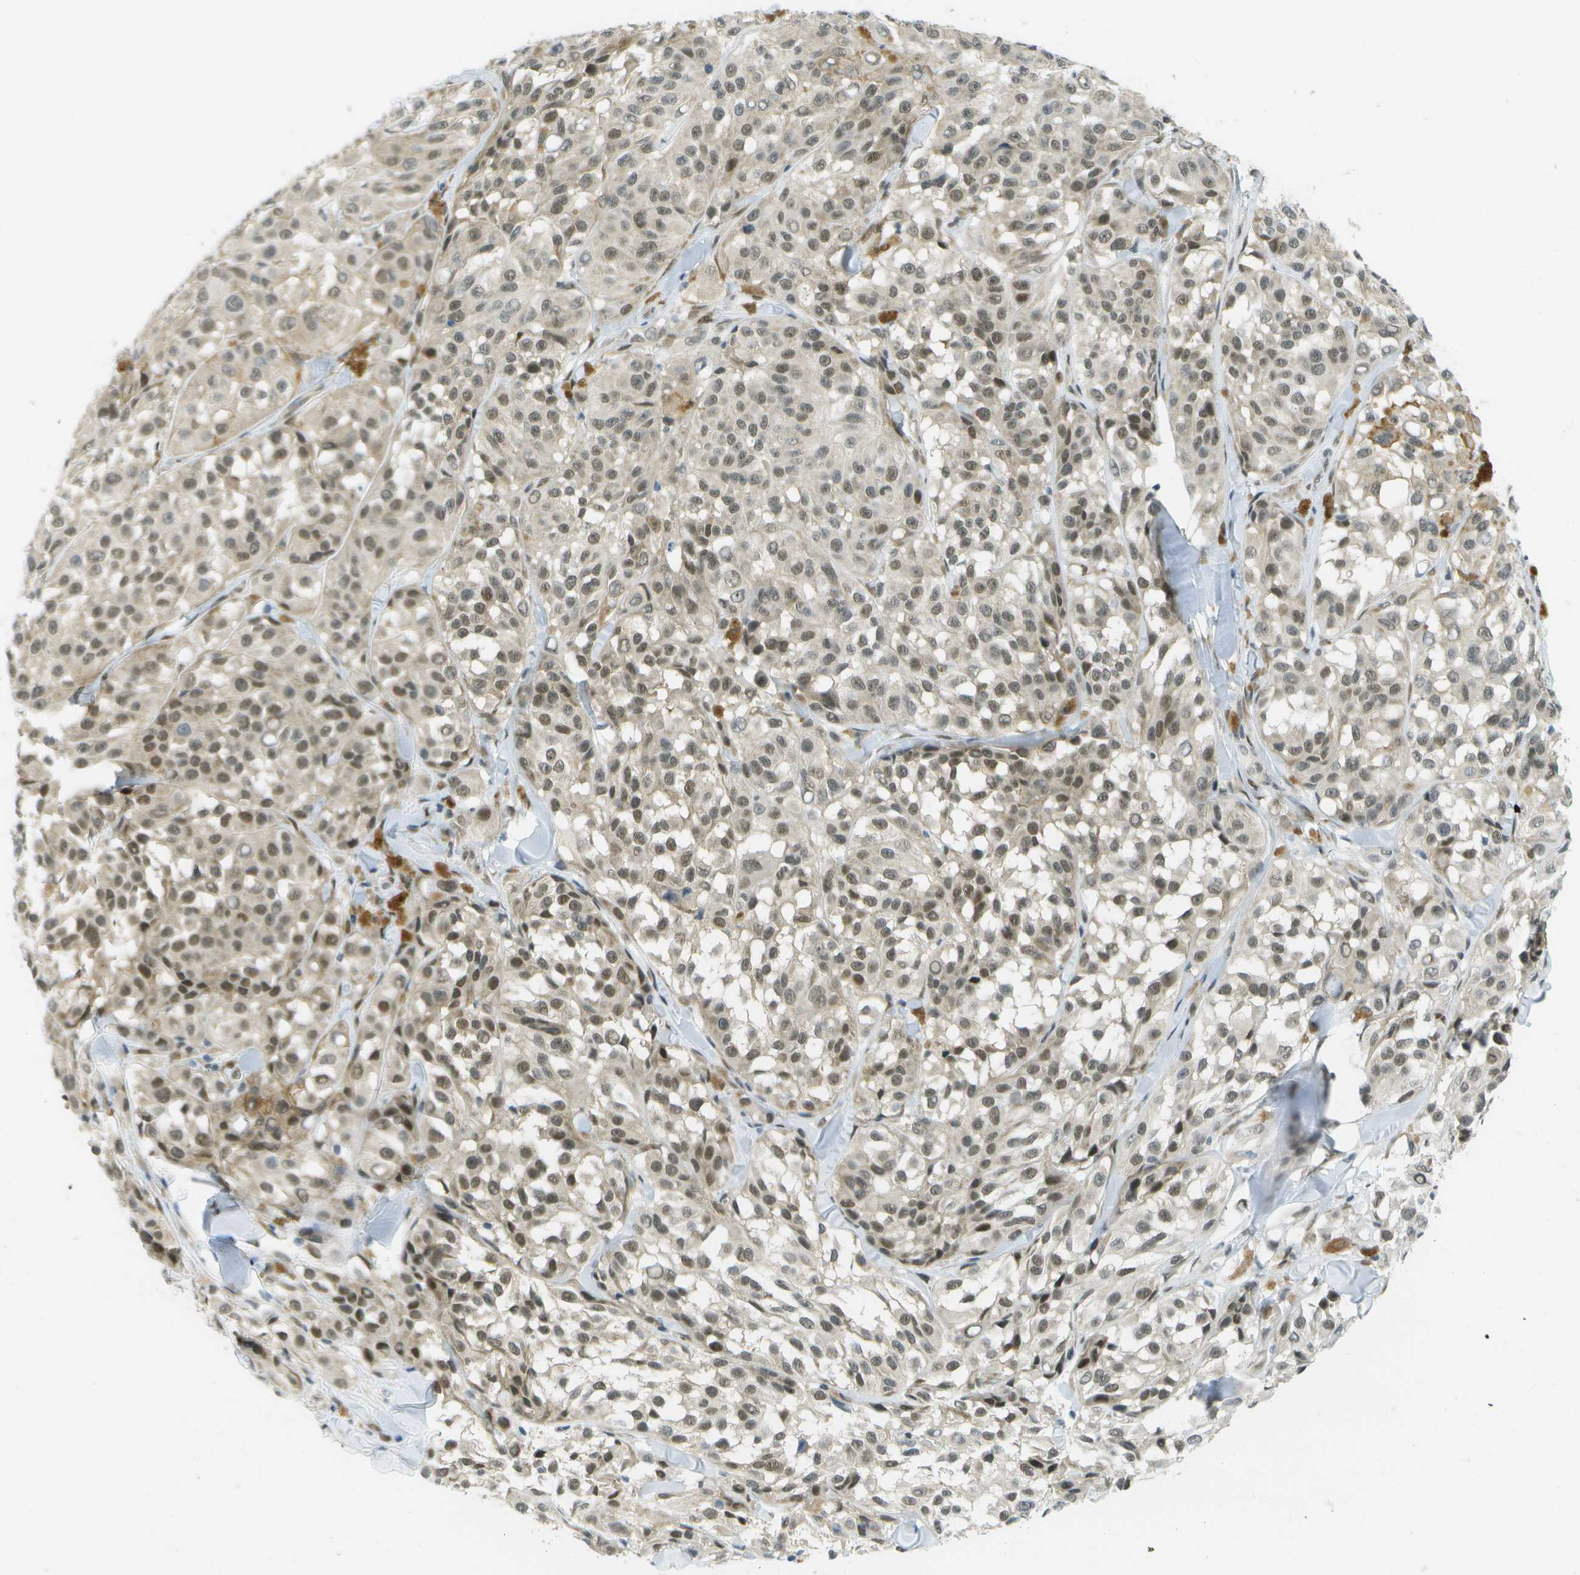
{"staining": {"intensity": "moderate", "quantity": ">75%", "location": "nuclear"}, "tissue": "melanoma", "cell_type": "Tumor cells", "image_type": "cancer", "snomed": [{"axis": "morphology", "description": "Malignant melanoma, NOS"}, {"axis": "topography", "description": "Skin"}], "caption": "A brown stain labels moderate nuclear expression of a protein in melanoma tumor cells.", "gene": "ARID1B", "patient": {"sex": "male", "age": 84}}